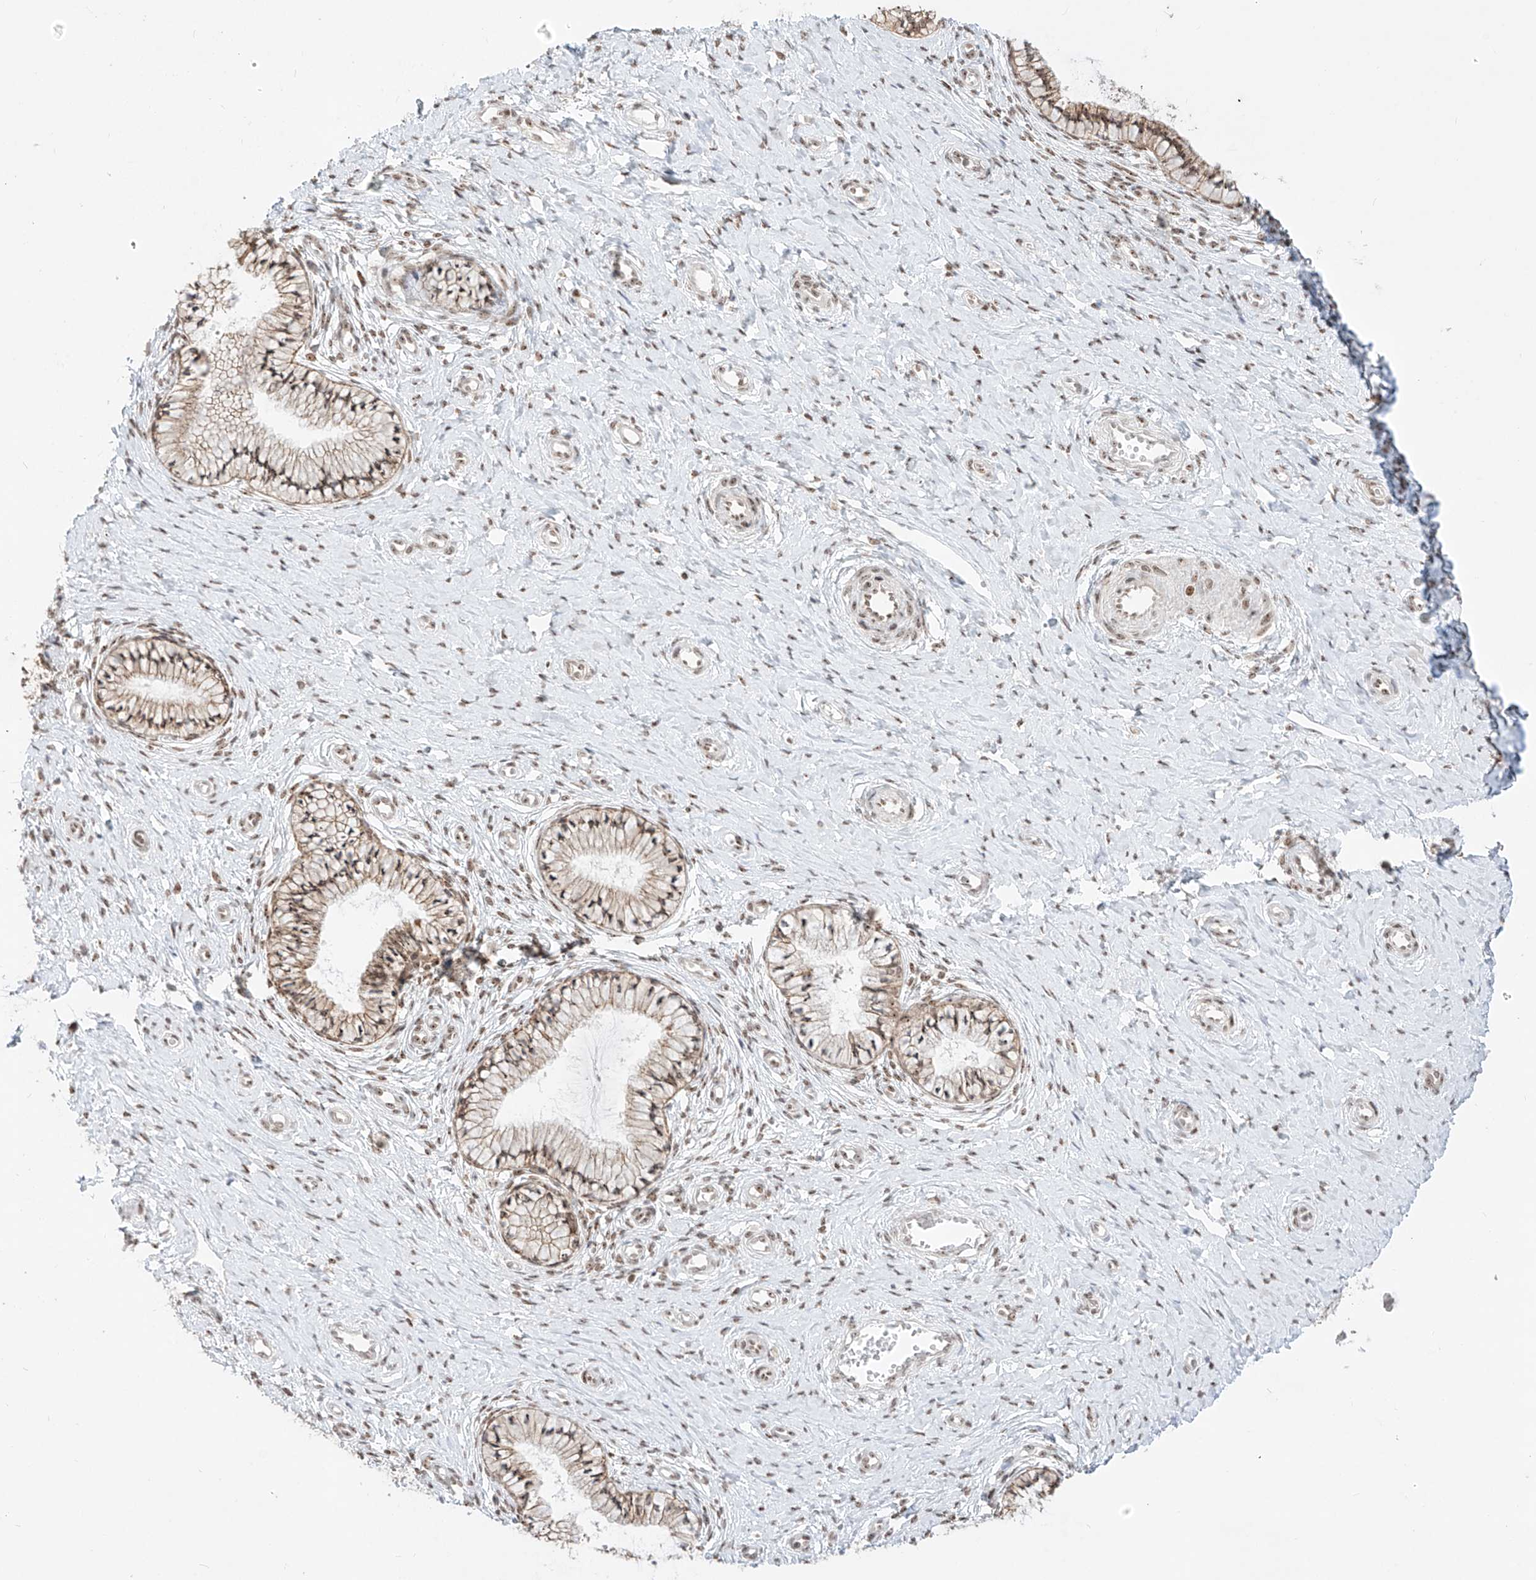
{"staining": {"intensity": "moderate", "quantity": ">75%", "location": "cytoplasmic/membranous"}, "tissue": "cervix", "cell_type": "Glandular cells", "image_type": "normal", "snomed": [{"axis": "morphology", "description": "Normal tissue, NOS"}, {"axis": "topography", "description": "Cervix"}], "caption": "The micrograph demonstrates immunohistochemical staining of unremarkable cervix. There is moderate cytoplasmic/membranous expression is present in about >75% of glandular cells.", "gene": "ZNF512", "patient": {"sex": "female", "age": 36}}